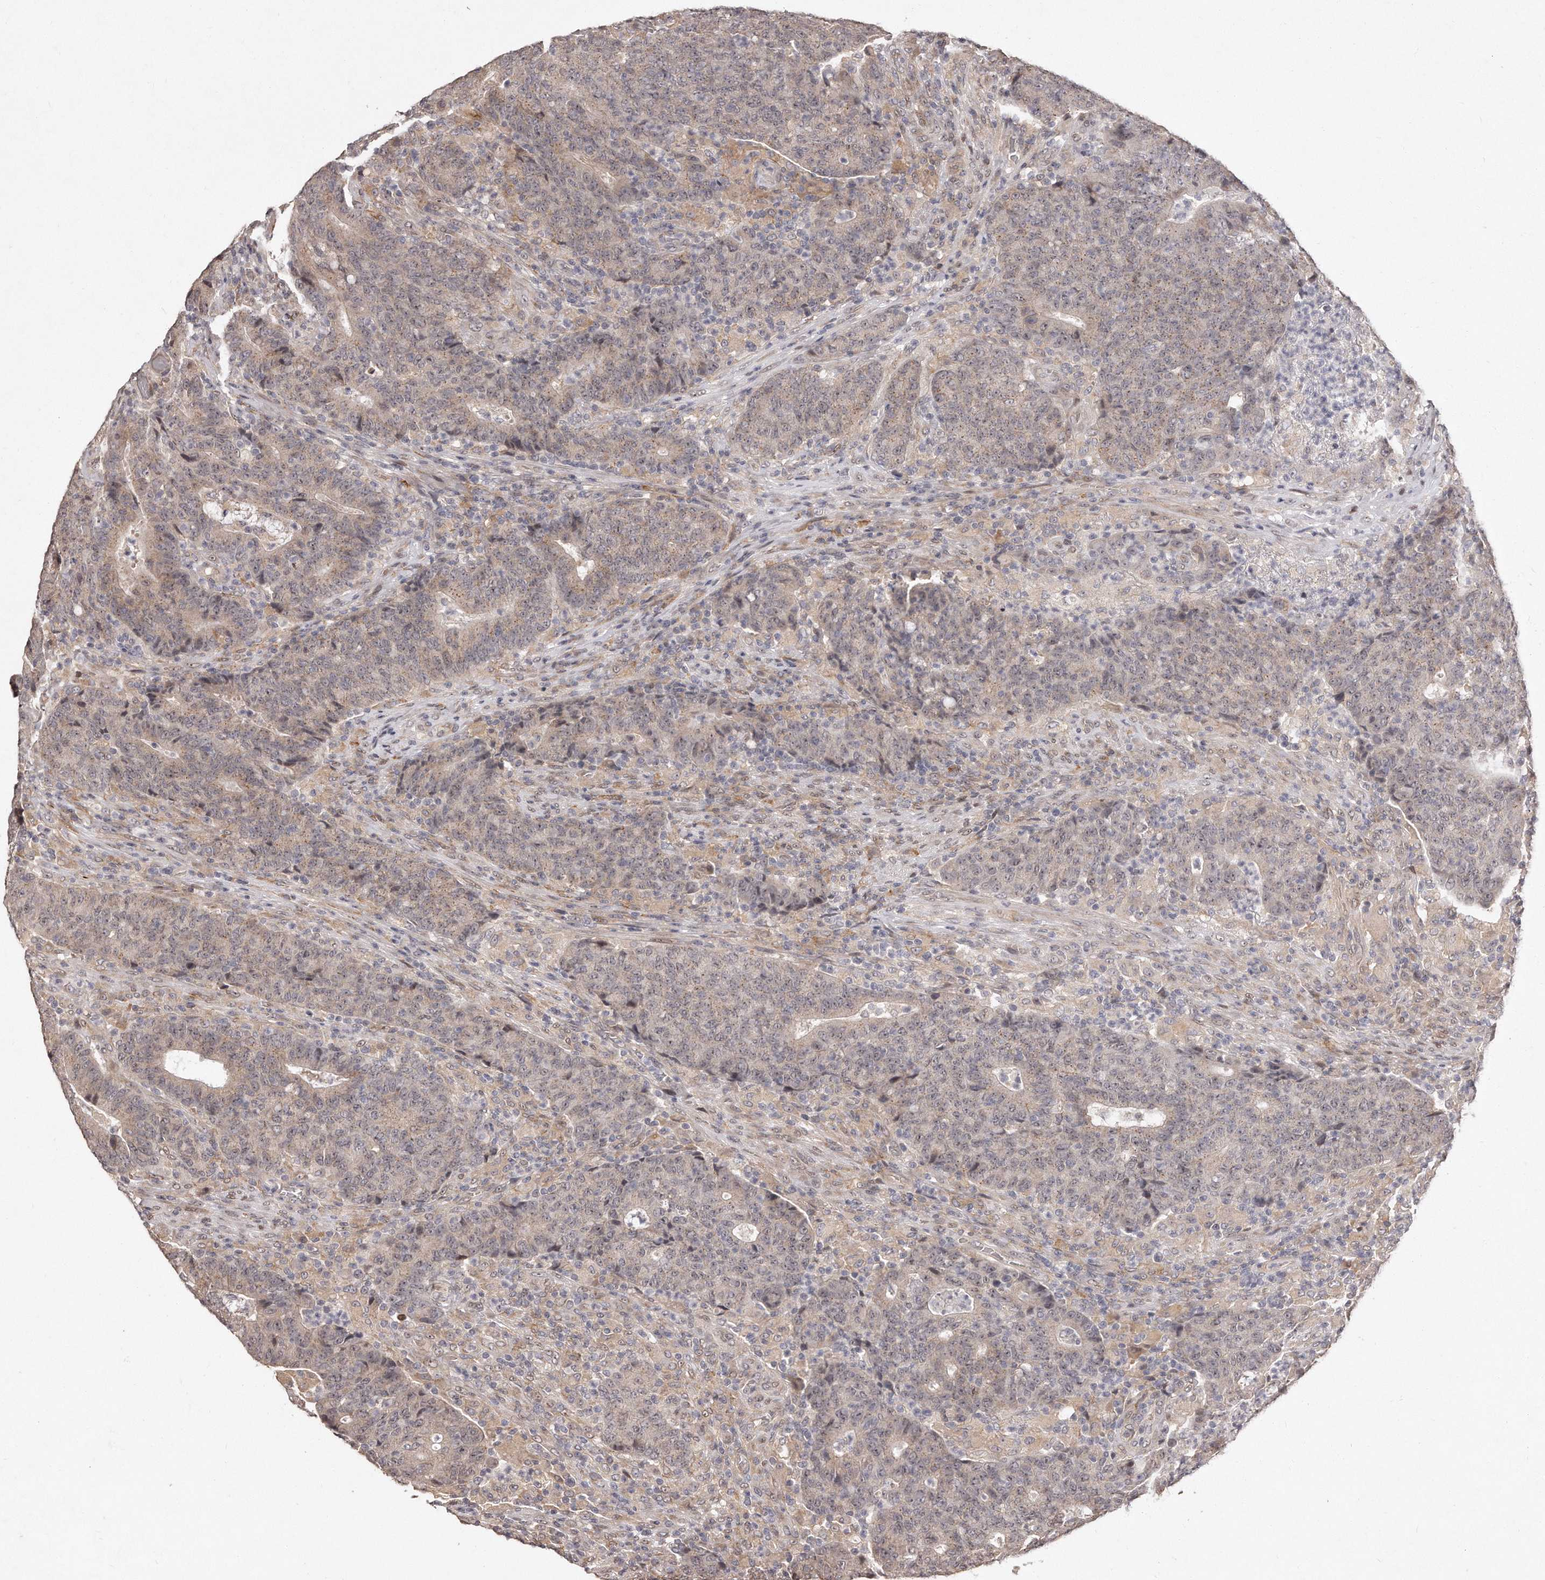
{"staining": {"intensity": "weak", "quantity": "25%-75%", "location": "cytoplasmic/membranous,nuclear"}, "tissue": "colorectal cancer", "cell_type": "Tumor cells", "image_type": "cancer", "snomed": [{"axis": "morphology", "description": "Adenocarcinoma, NOS"}, {"axis": "topography", "description": "Colon"}], "caption": "A low amount of weak cytoplasmic/membranous and nuclear staining is present in approximately 25%-75% of tumor cells in colorectal adenocarcinoma tissue.", "gene": "HASPIN", "patient": {"sex": "female", "age": 75}}